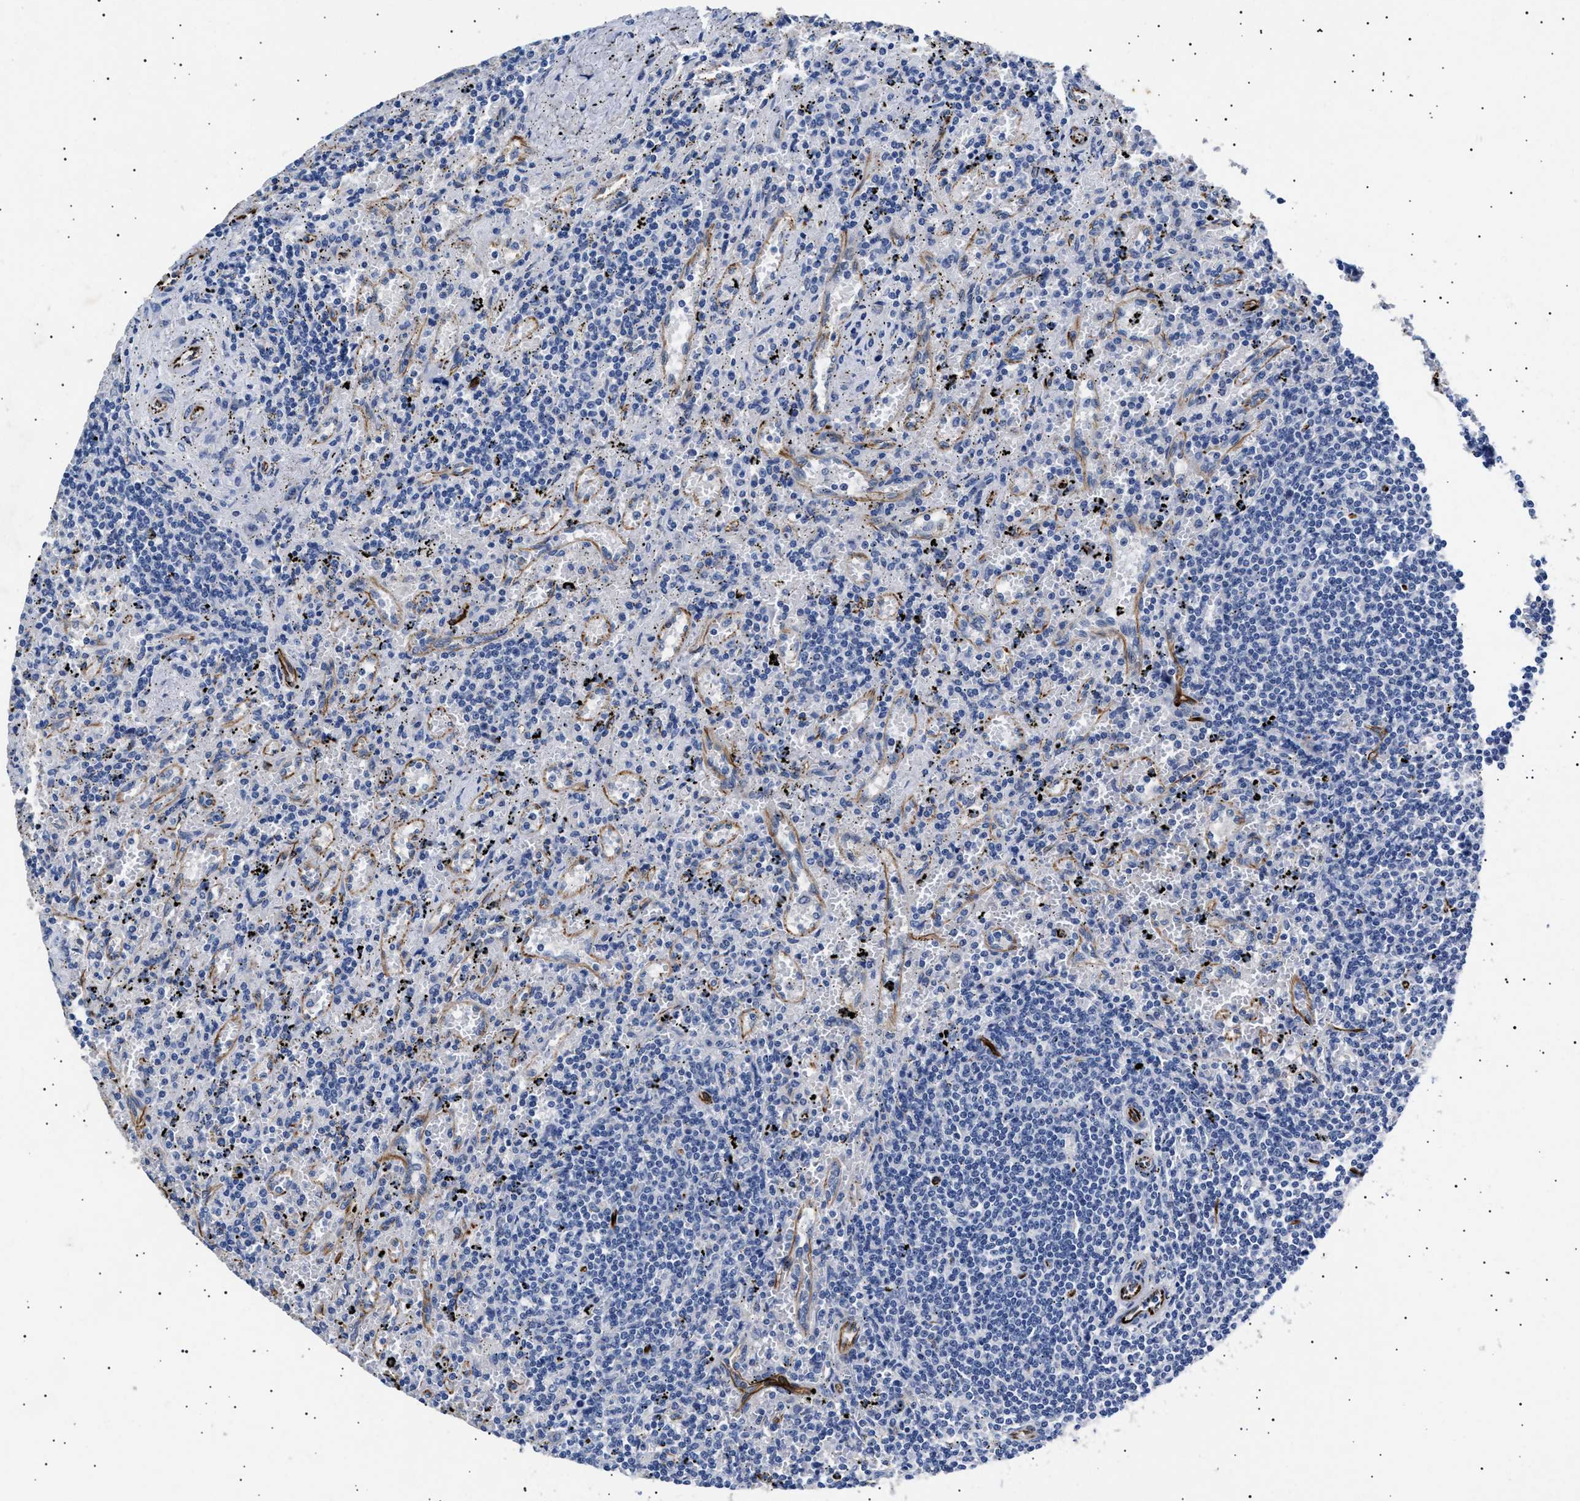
{"staining": {"intensity": "negative", "quantity": "none", "location": "none"}, "tissue": "lymphoma", "cell_type": "Tumor cells", "image_type": "cancer", "snomed": [{"axis": "morphology", "description": "Malignant lymphoma, non-Hodgkin's type, Low grade"}, {"axis": "topography", "description": "Spleen"}], "caption": "Lymphoma was stained to show a protein in brown. There is no significant staining in tumor cells.", "gene": "OLFML2A", "patient": {"sex": "male", "age": 76}}